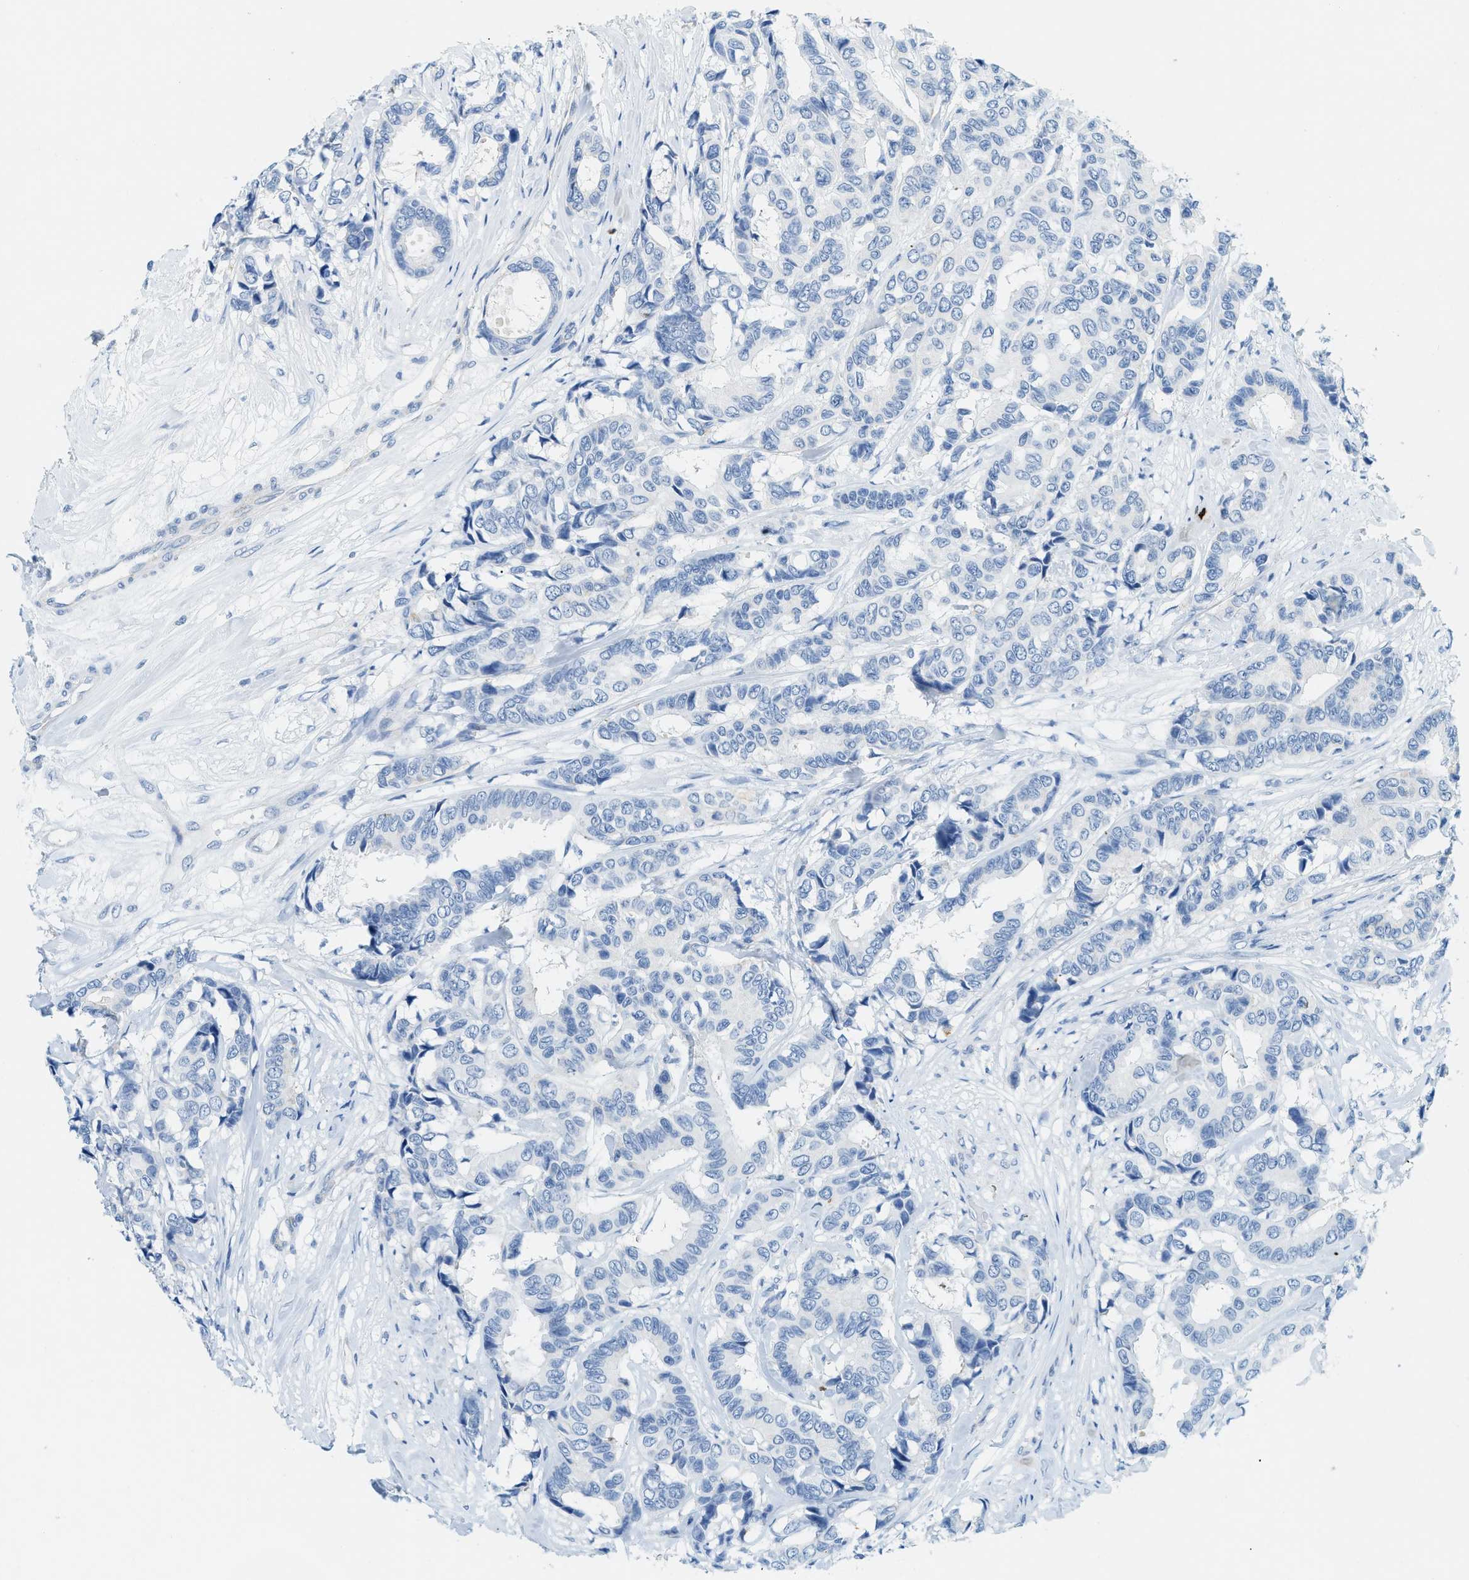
{"staining": {"intensity": "negative", "quantity": "none", "location": "none"}, "tissue": "breast cancer", "cell_type": "Tumor cells", "image_type": "cancer", "snomed": [{"axis": "morphology", "description": "Duct carcinoma"}, {"axis": "topography", "description": "Breast"}], "caption": "This is an IHC image of human intraductal carcinoma (breast). There is no staining in tumor cells.", "gene": "TPSAB1", "patient": {"sex": "female", "age": 87}}